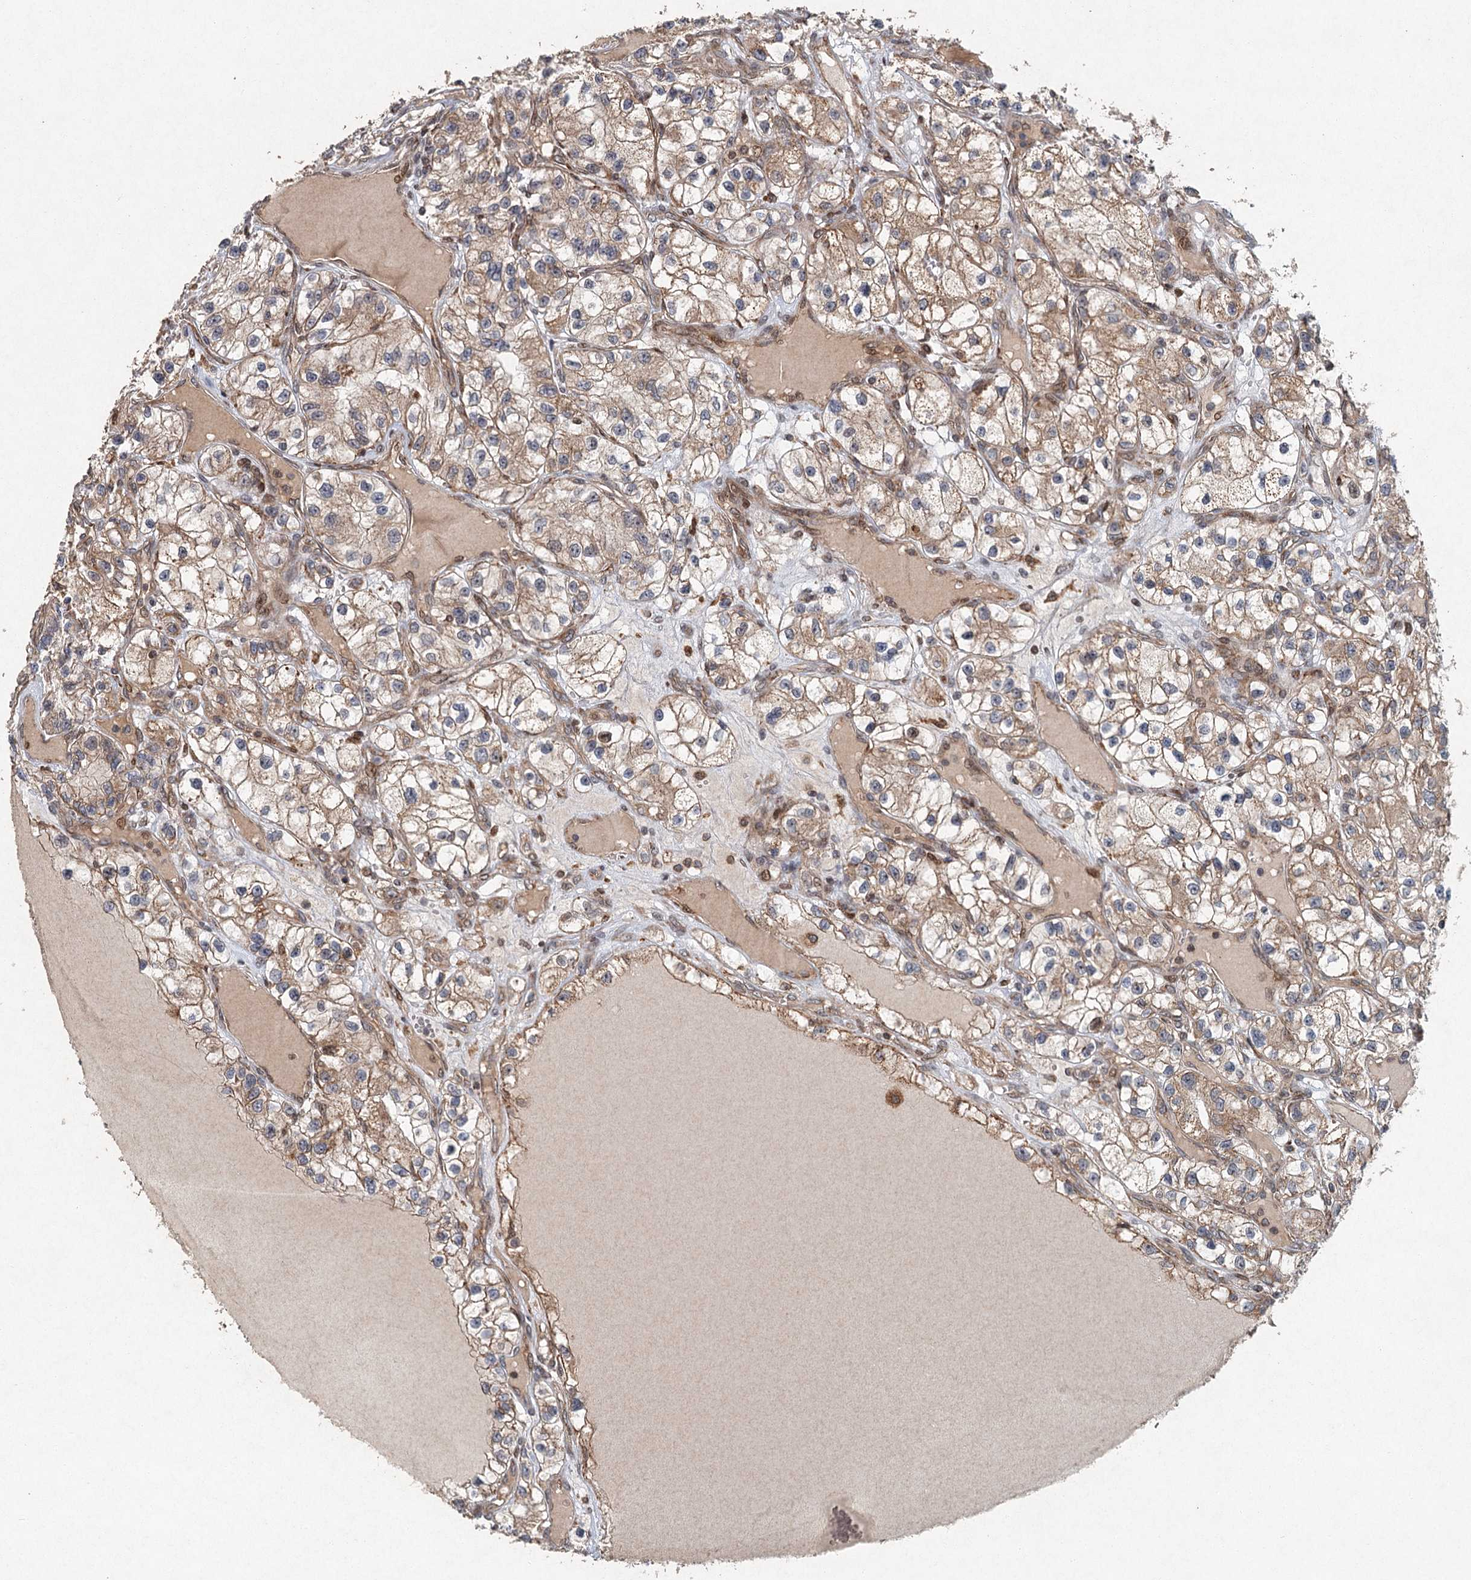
{"staining": {"intensity": "moderate", "quantity": ">75%", "location": "cytoplasmic/membranous"}, "tissue": "renal cancer", "cell_type": "Tumor cells", "image_type": "cancer", "snomed": [{"axis": "morphology", "description": "Adenocarcinoma, NOS"}, {"axis": "topography", "description": "Kidney"}], "caption": "Protein staining shows moderate cytoplasmic/membranous expression in approximately >75% of tumor cells in adenocarcinoma (renal). The staining was performed using DAB (3,3'-diaminobenzidine) to visualize the protein expression in brown, while the nuclei were stained in blue with hematoxylin (Magnification: 20x).", "gene": "SRPX2", "patient": {"sex": "female", "age": 57}}